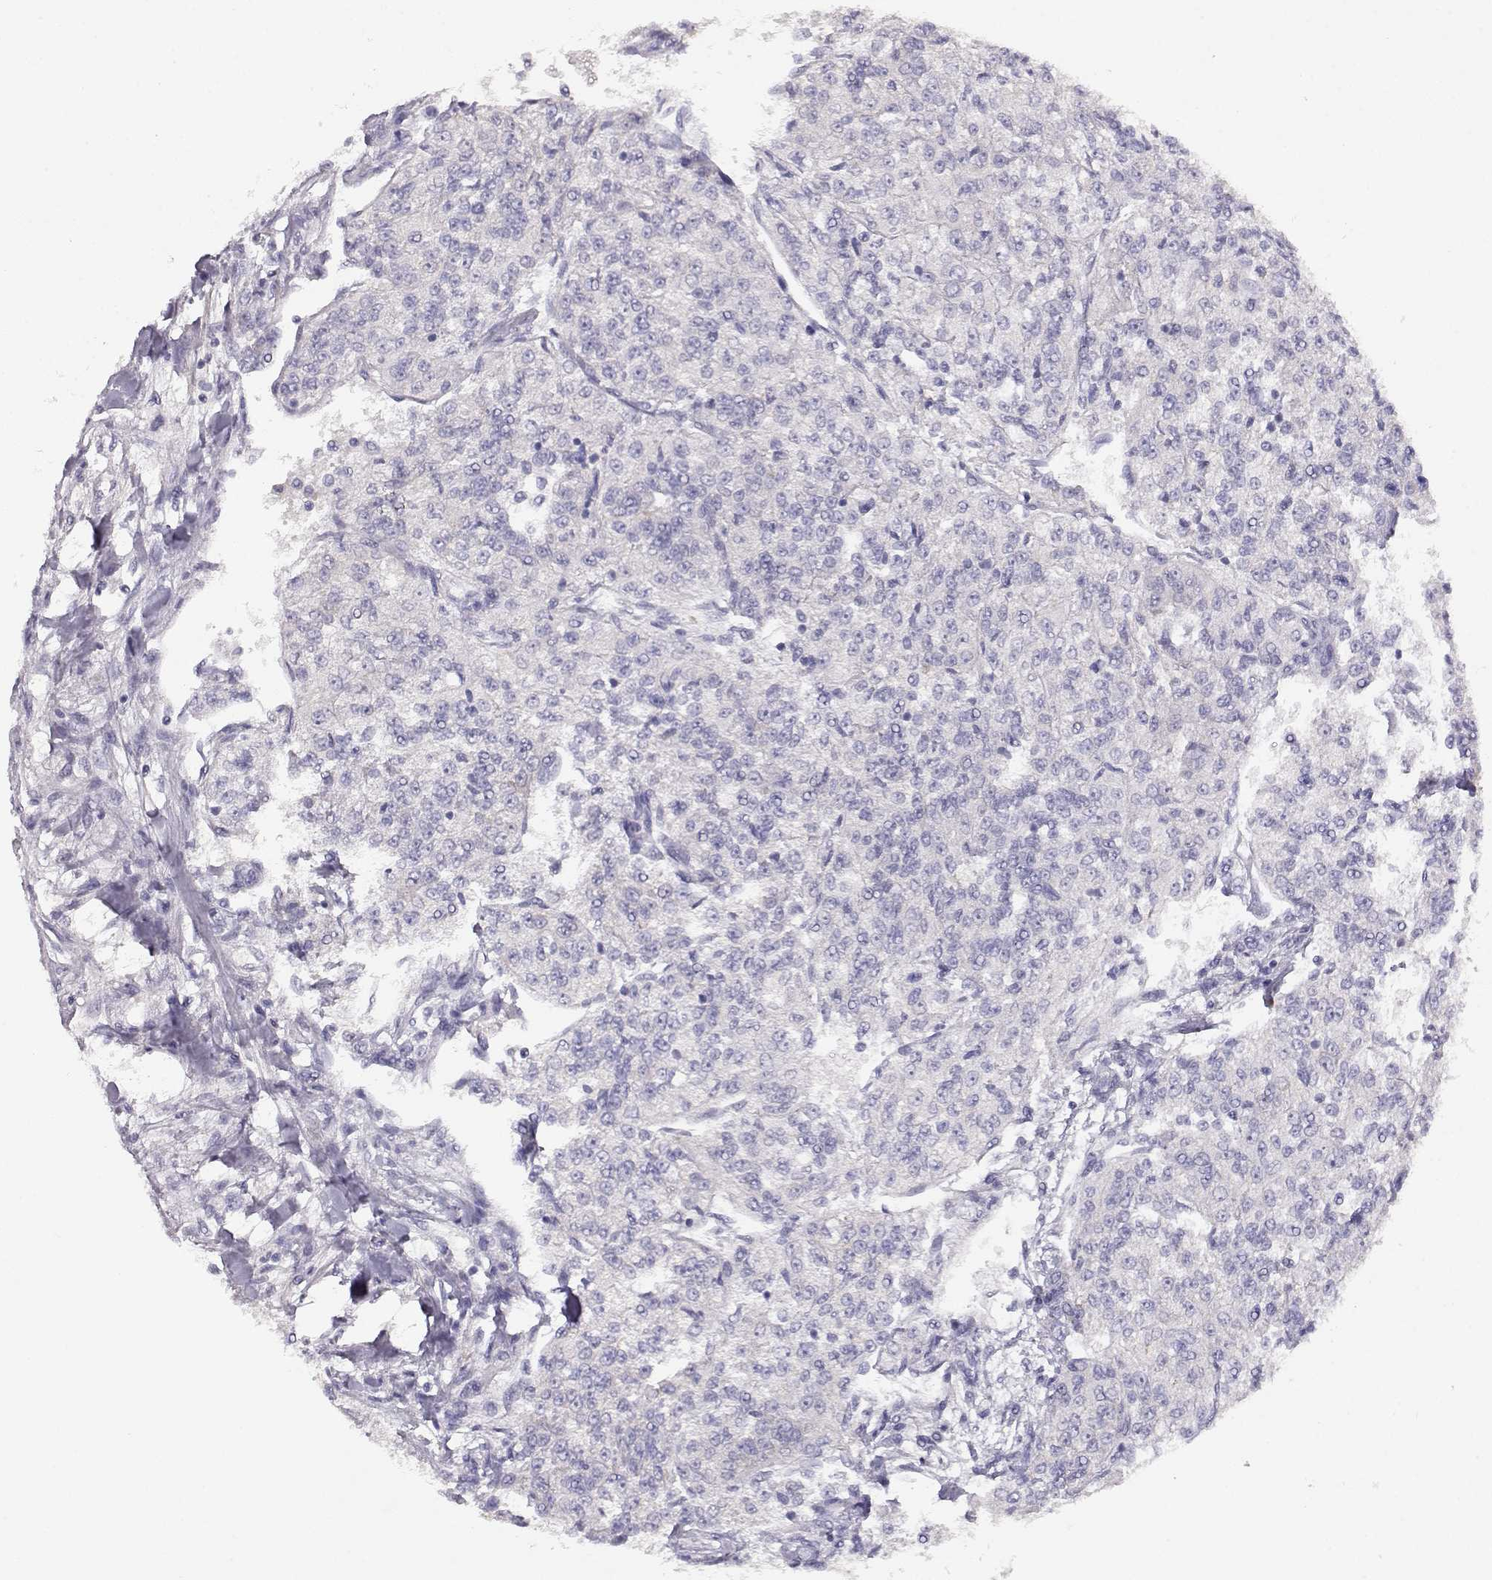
{"staining": {"intensity": "negative", "quantity": "none", "location": "none"}, "tissue": "renal cancer", "cell_type": "Tumor cells", "image_type": "cancer", "snomed": [{"axis": "morphology", "description": "Adenocarcinoma, NOS"}, {"axis": "topography", "description": "Kidney"}], "caption": "Tumor cells show no significant positivity in adenocarcinoma (renal). (DAB (3,3'-diaminobenzidine) immunohistochemistry (IHC), high magnification).", "gene": "CDHR1", "patient": {"sex": "female", "age": 63}}